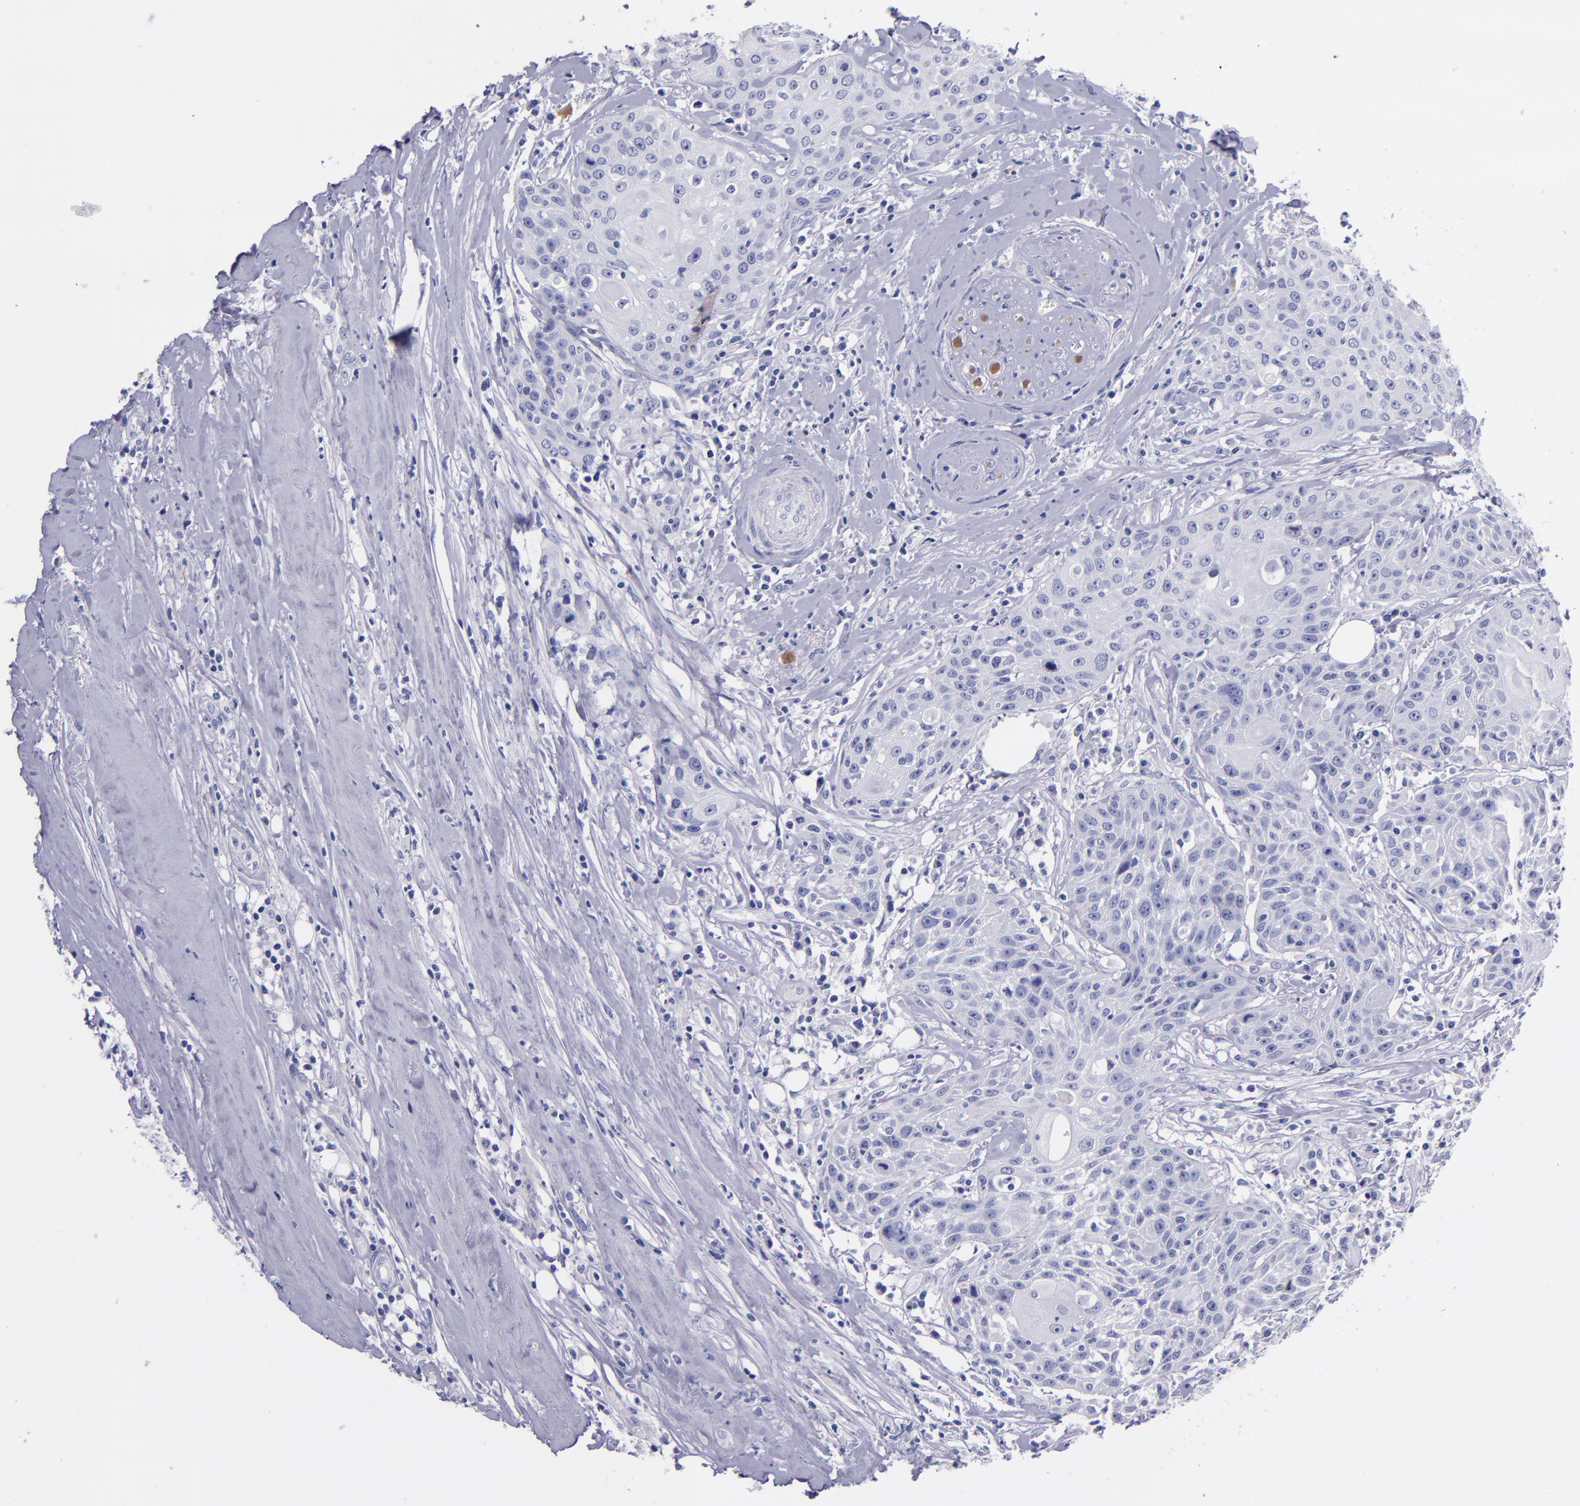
{"staining": {"intensity": "negative", "quantity": "none", "location": "none"}, "tissue": "head and neck cancer", "cell_type": "Tumor cells", "image_type": "cancer", "snomed": [{"axis": "morphology", "description": "Squamous cell carcinoma, NOS"}, {"axis": "topography", "description": "Oral tissue"}, {"axis": "topography", "description": "Head-Neck"}], "caption": "Head and neck cancer was stained to show a protein in brown. There is no significant expression in tumor cells. The staining was performed using DAB (3,3'-diaminobenzidine) to visualize the protein expression in brown, while the nuclei were stained in blue with hematoxylin (Magnification: 20x).", "gene": "SV2A", "patient": {"sex": "female", "age": 82}}